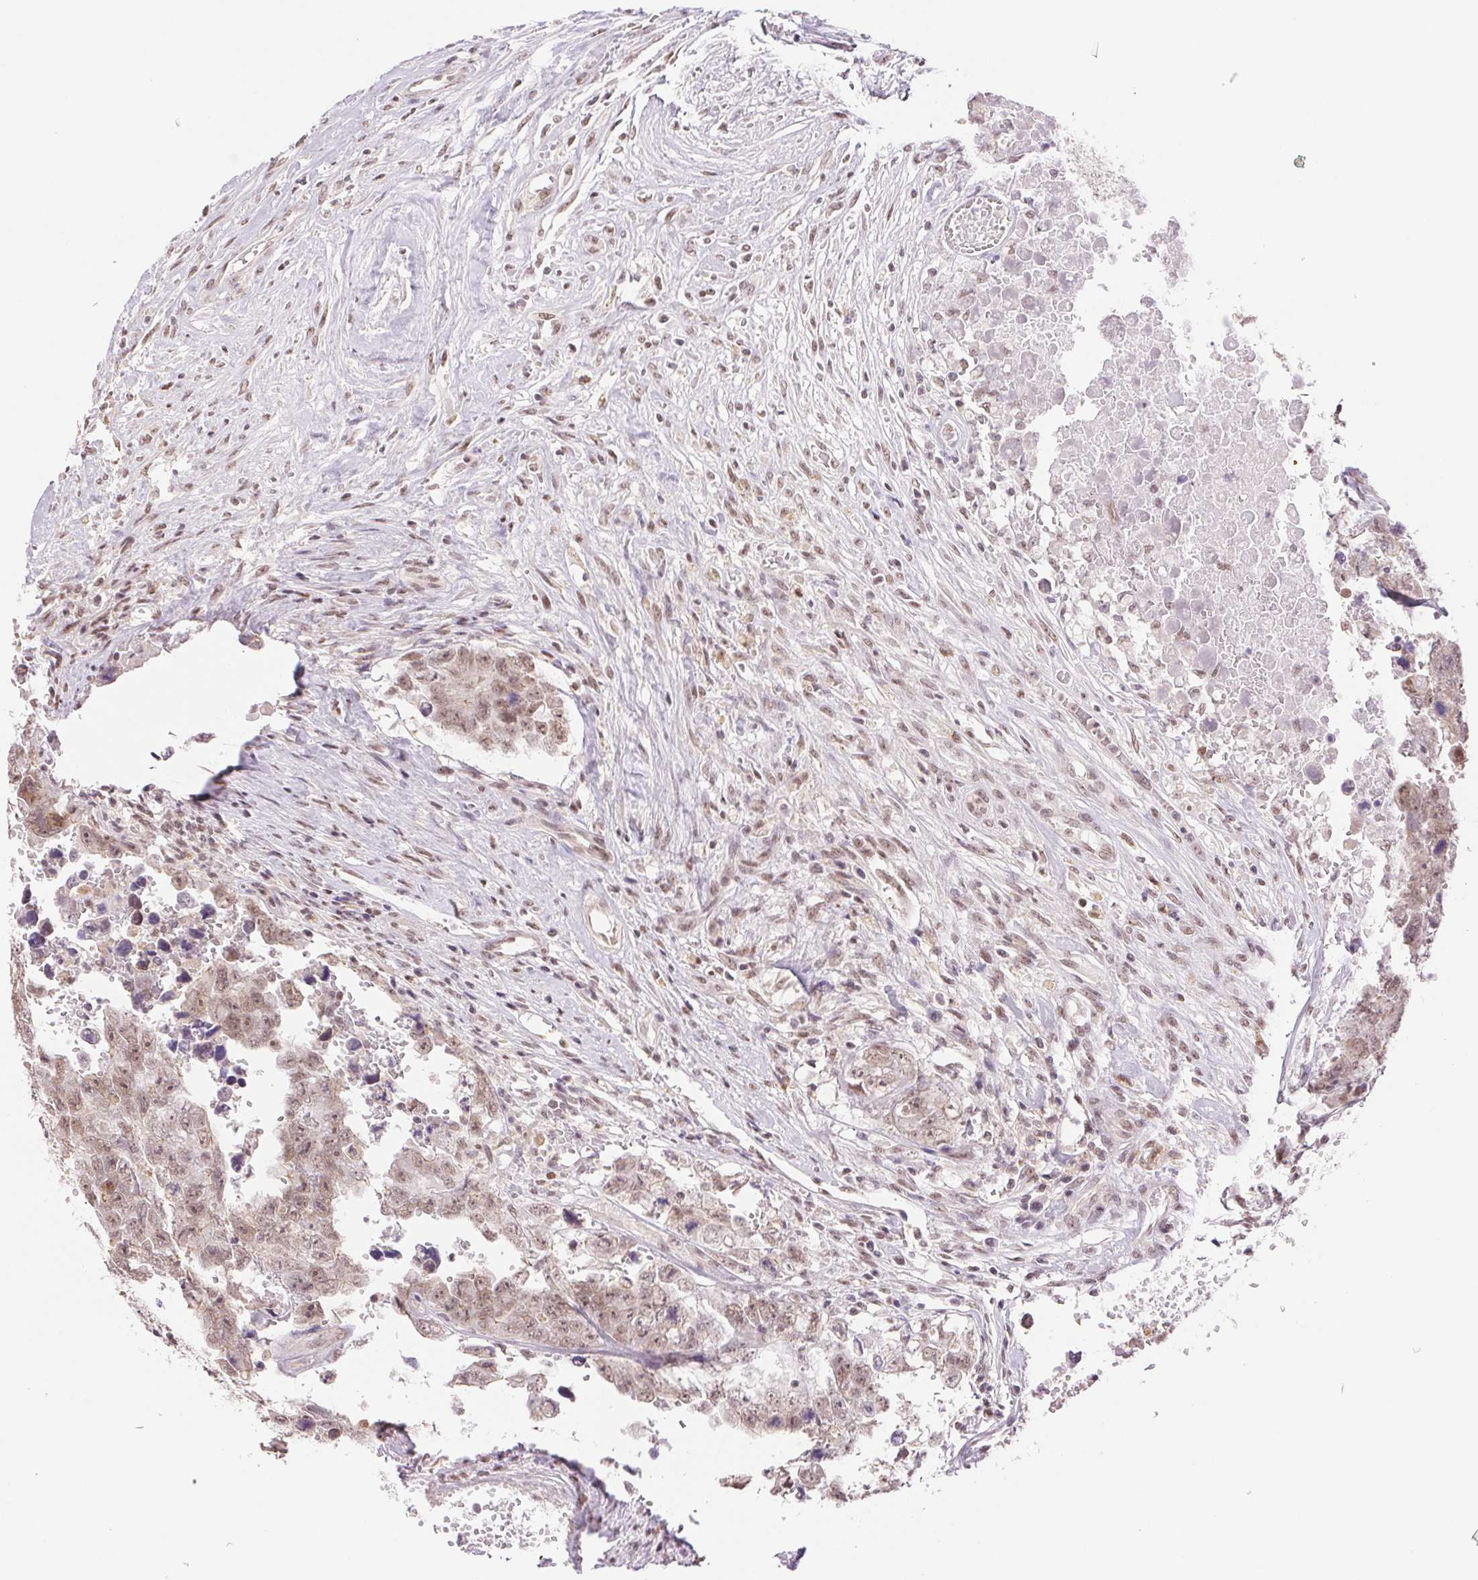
{"staining": {"intensity": "weak", "quantity": ">75%", "location": "nuclear"}, "tissue": "testis cancer", "cell_type": "Tumor cells", "image_type": "cancer", "snomed": [{"axis": "morphology", "description": "Carcinoma, Embryonal, NOS"}, {"axis": "topography", "description": "Testis"}], "caption": "High-magnification brightfield microscopy of testis embryonal carcinoma stained with DAB (brown) and counterstained with hematoxylin (blue). tumor cells exhibit weak nuclear expression is seen in approximately>75% of cells.", "gene": "RPRD1B", "patient": {"sex": "male", "age": 22}}